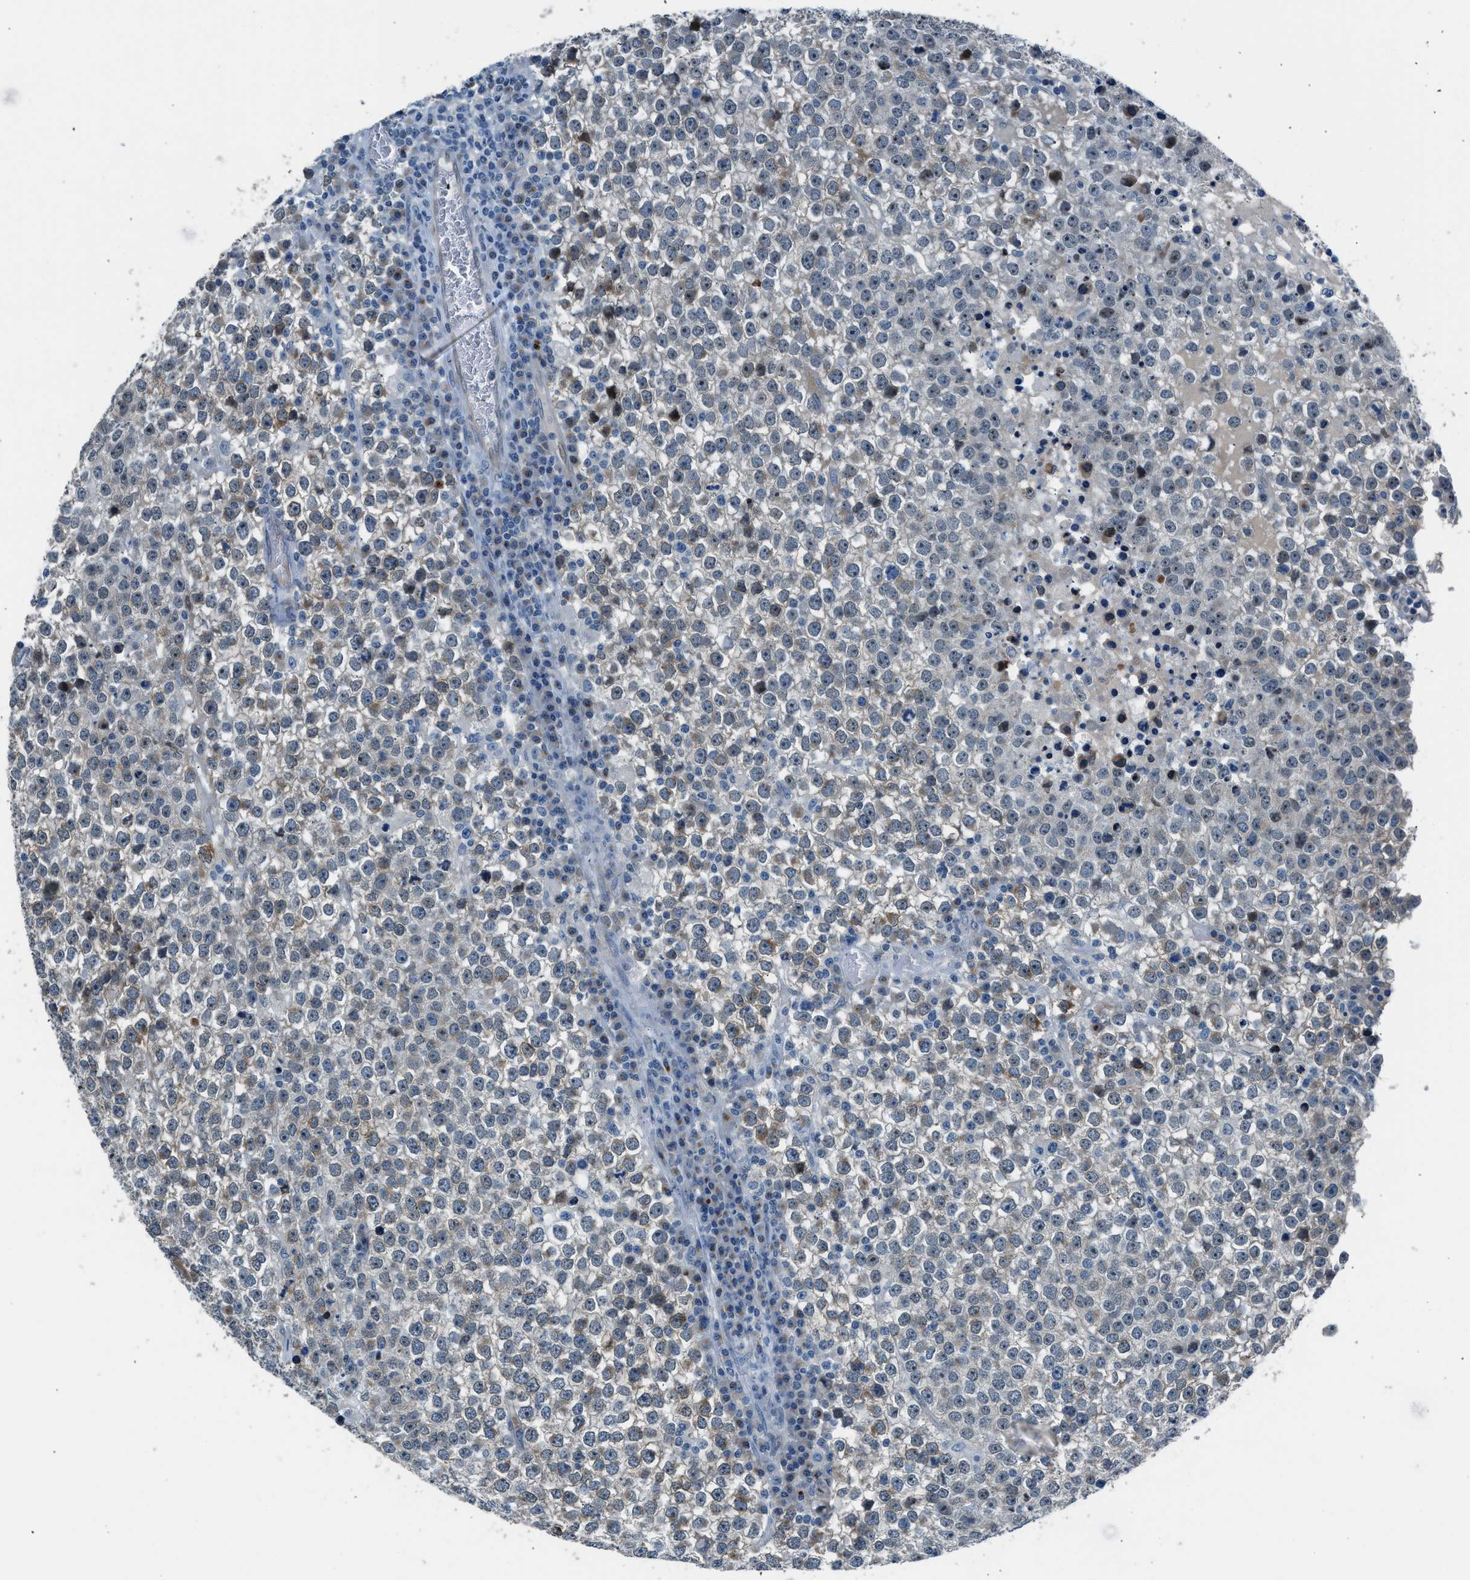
{"staining": {"intensity": "weak", "quantity": "<25%", "location": "cytoplasmic/membranous"}, "tissue": "testis cancer", "cell_type": "Tumor cells", "image_type": "cancer", "snomed": [{"axis": "morphology", "description": "Seminoma, NOS"}, {"axis": "topography", "description": "Testis"}], "caption": "Tumor cells show no significant protein expression in seminoma (testis).", "gene": "RNF41", "patient": {"sex": "male", "age": 65}}